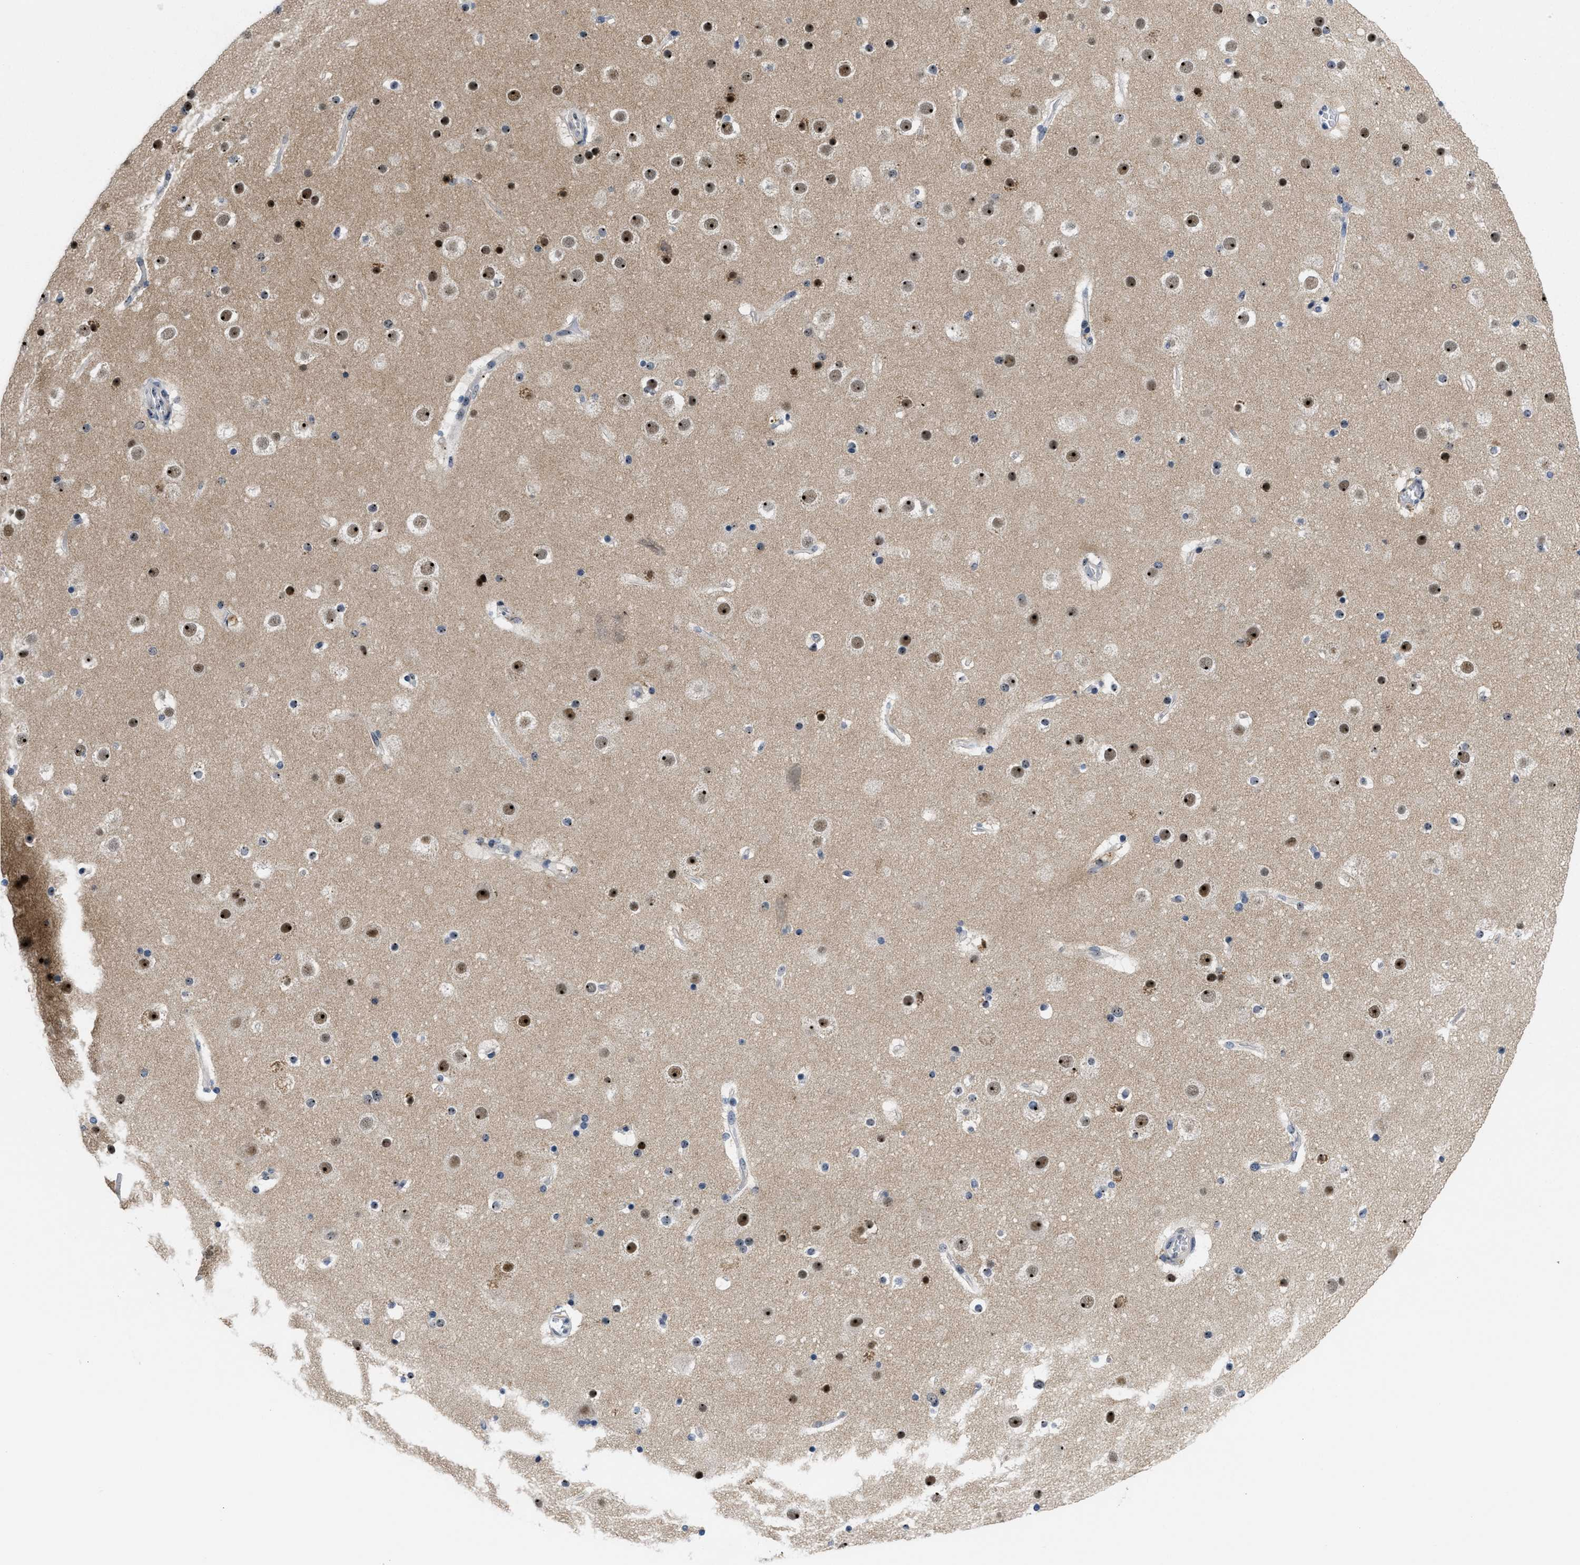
{"staining": {"intensity": "moderate", "quantity": "<25%", "location": "nuclear"}, "tissue": "cerebral cortex", "cell_type": "Endothelial cells", "image_type": "normal", "snomed": [{"axis": "morphology", "description": "Normal tissue, NOS"}, {"axis": "topography", "description": "Cerebral cortex"}], "caption": "This histopathology image displays immunohistochemistry staining of benign cerebral cortex, with low moderate nuclear expression in approximately <25% of endothelial cells.", "gene": "NOP58", "patient": {"sex": "male", "age": 57}}